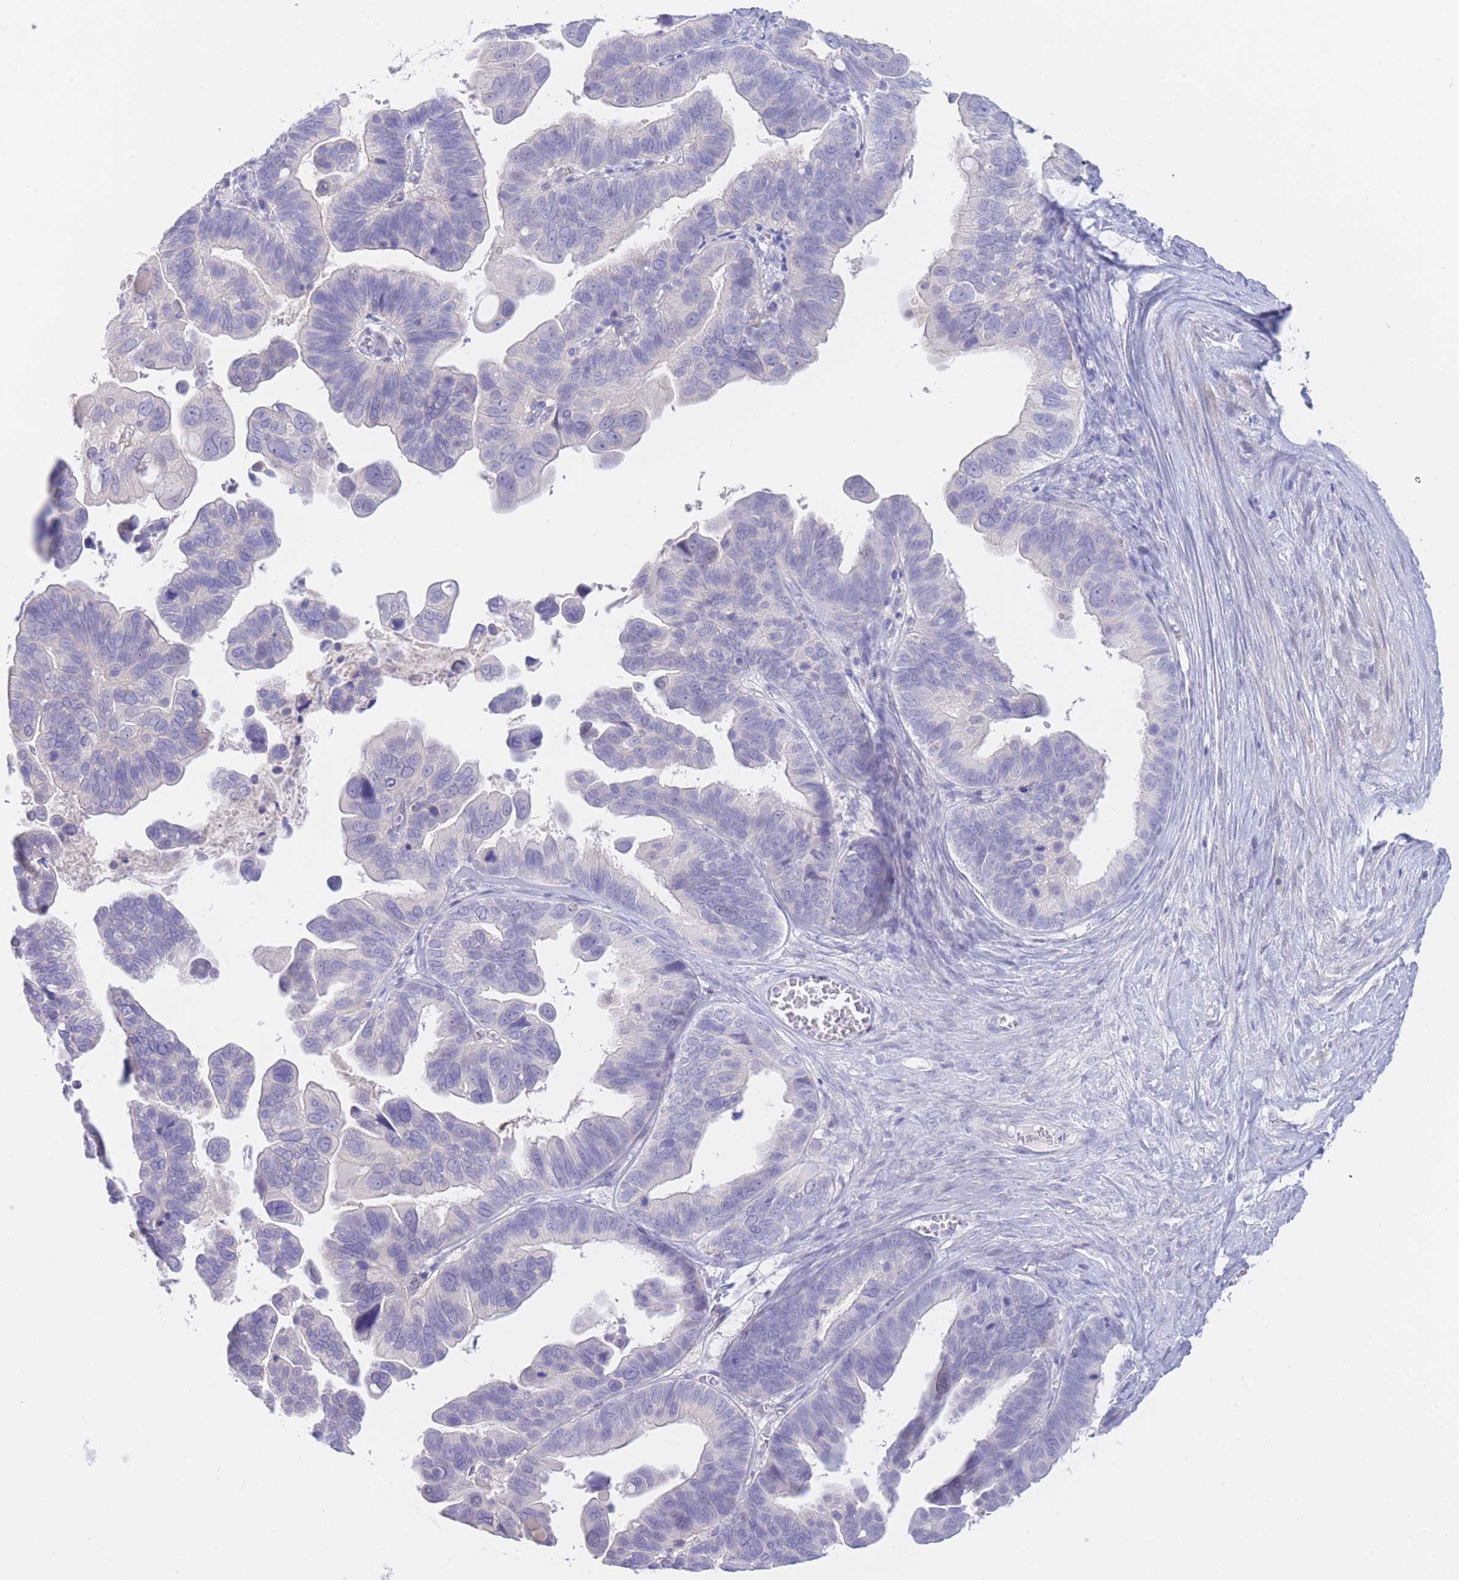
{"staining": {"intensity": "negative", "quantity": "none", "location": "none"}, "tissue": "ovarian cancer", "cell_type": "Tumor cells", "image_type": "cancer", "snomed": [{"axis": "morphology", "description": "Cystadenocarcinoma, serous, NOS"}, {"axis": "topography", "description": "Ovary"}], "caption": "This is an IHC micrograph of ovarian serous cystadenocarcinoma. There is no expression in tumor cells.", "gene": "ZNF212", "patient": {"sex": "female", "age": 56}}